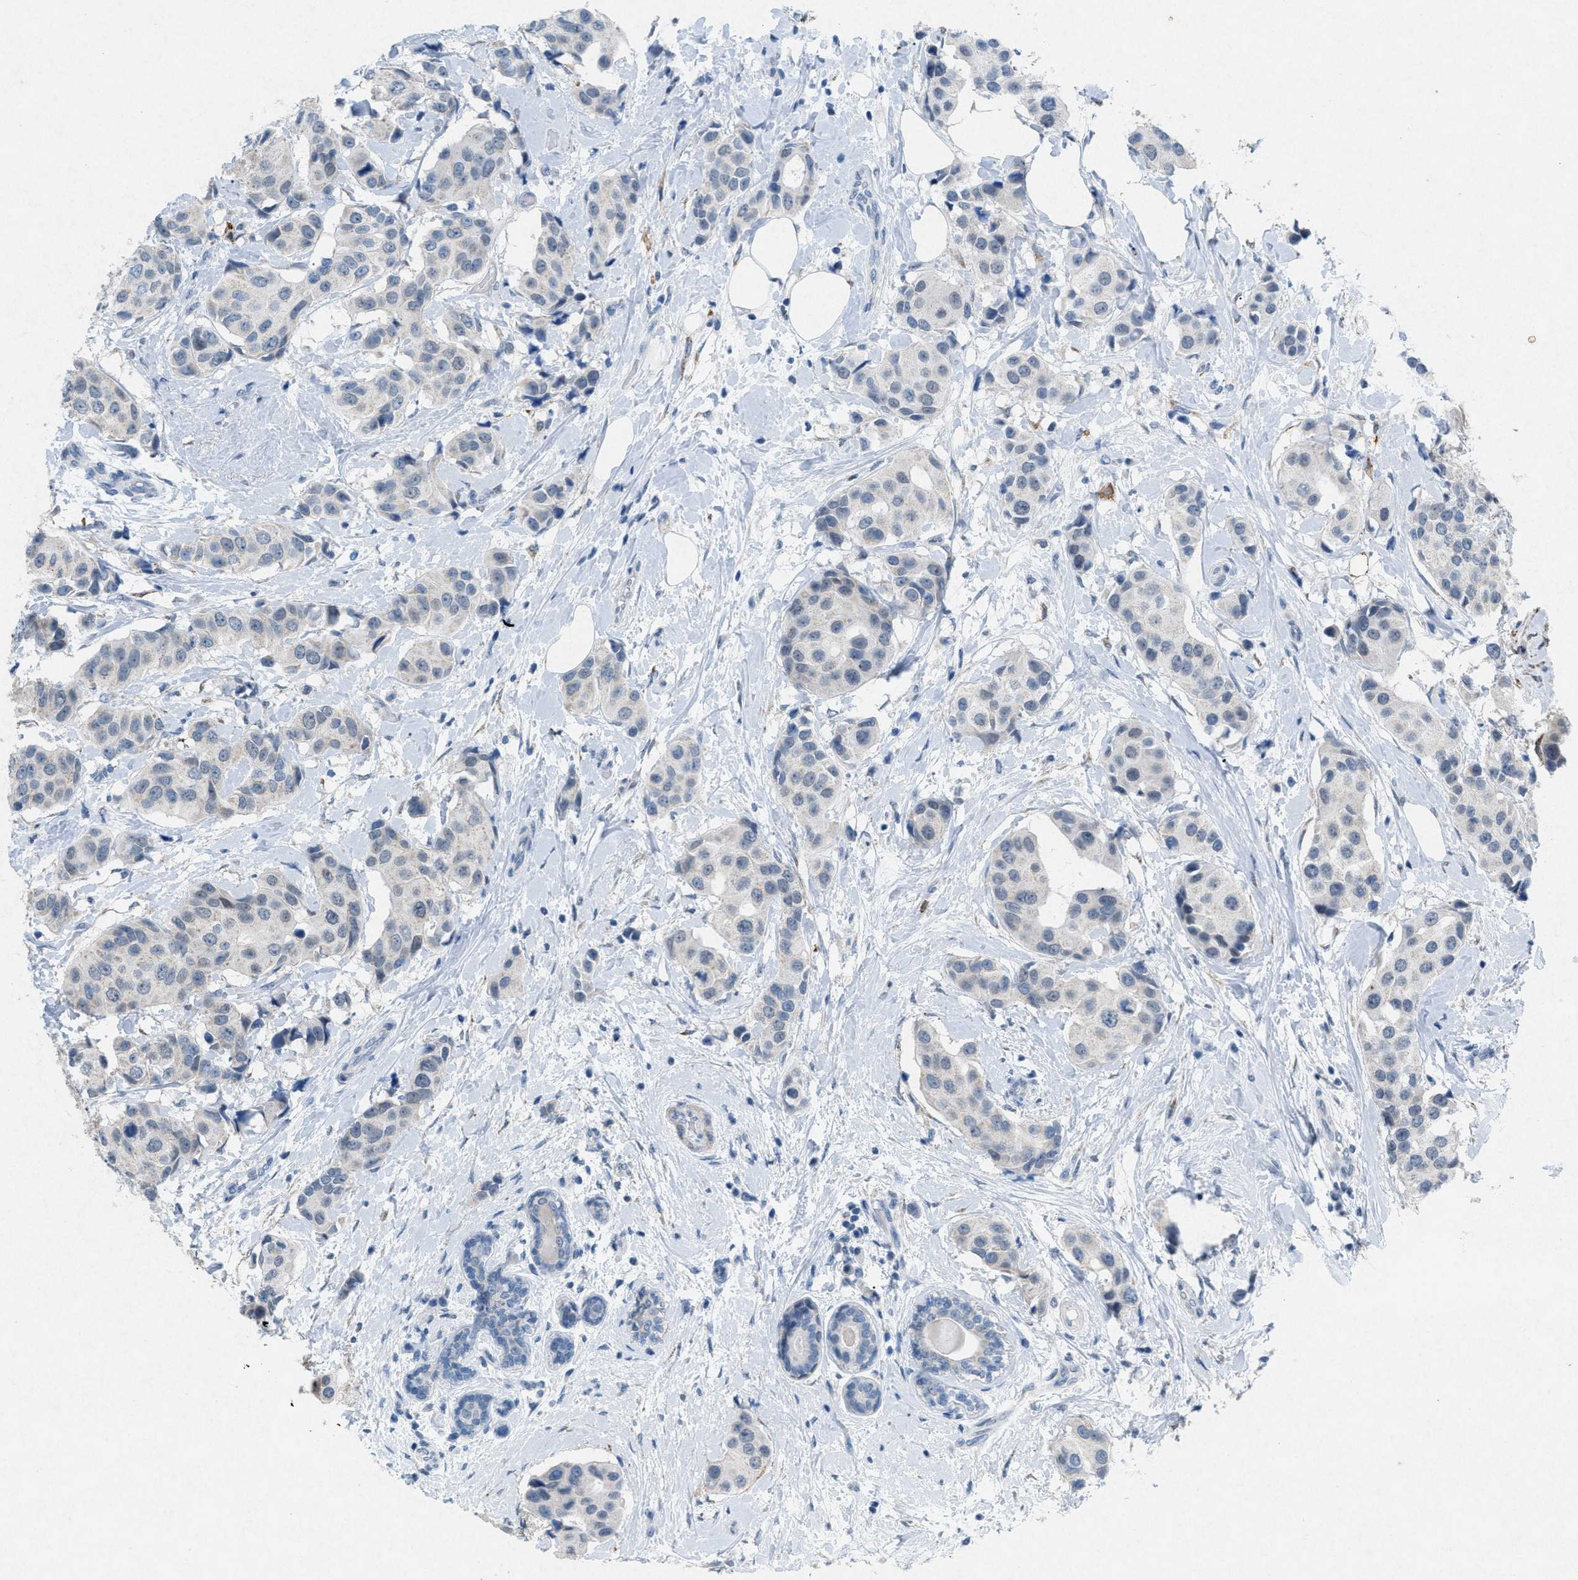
{"staining": {"intensity": "negative", "quantity": "none", "location": "none"}, "tissue": "breast cancer", "cell_type": "Tumor cells", "image_type": "cancer", "snomed": [{"axis": "morphology", "description": "Normal tissue, NOS"}, {"axis": "morphology", "description": "Duct carcinoma"}, {"axis": "topography", "description": "Breast"}], "caption": "The image reveals no staining of tumor cells in intraductal carcinoma (breast). (DAB (3,3'-diaminobenzidine) immunohistochemistry with hematoxylin counter stain).", "gene": "TASOR", "patient": {"sex": "female", "age": 39}}